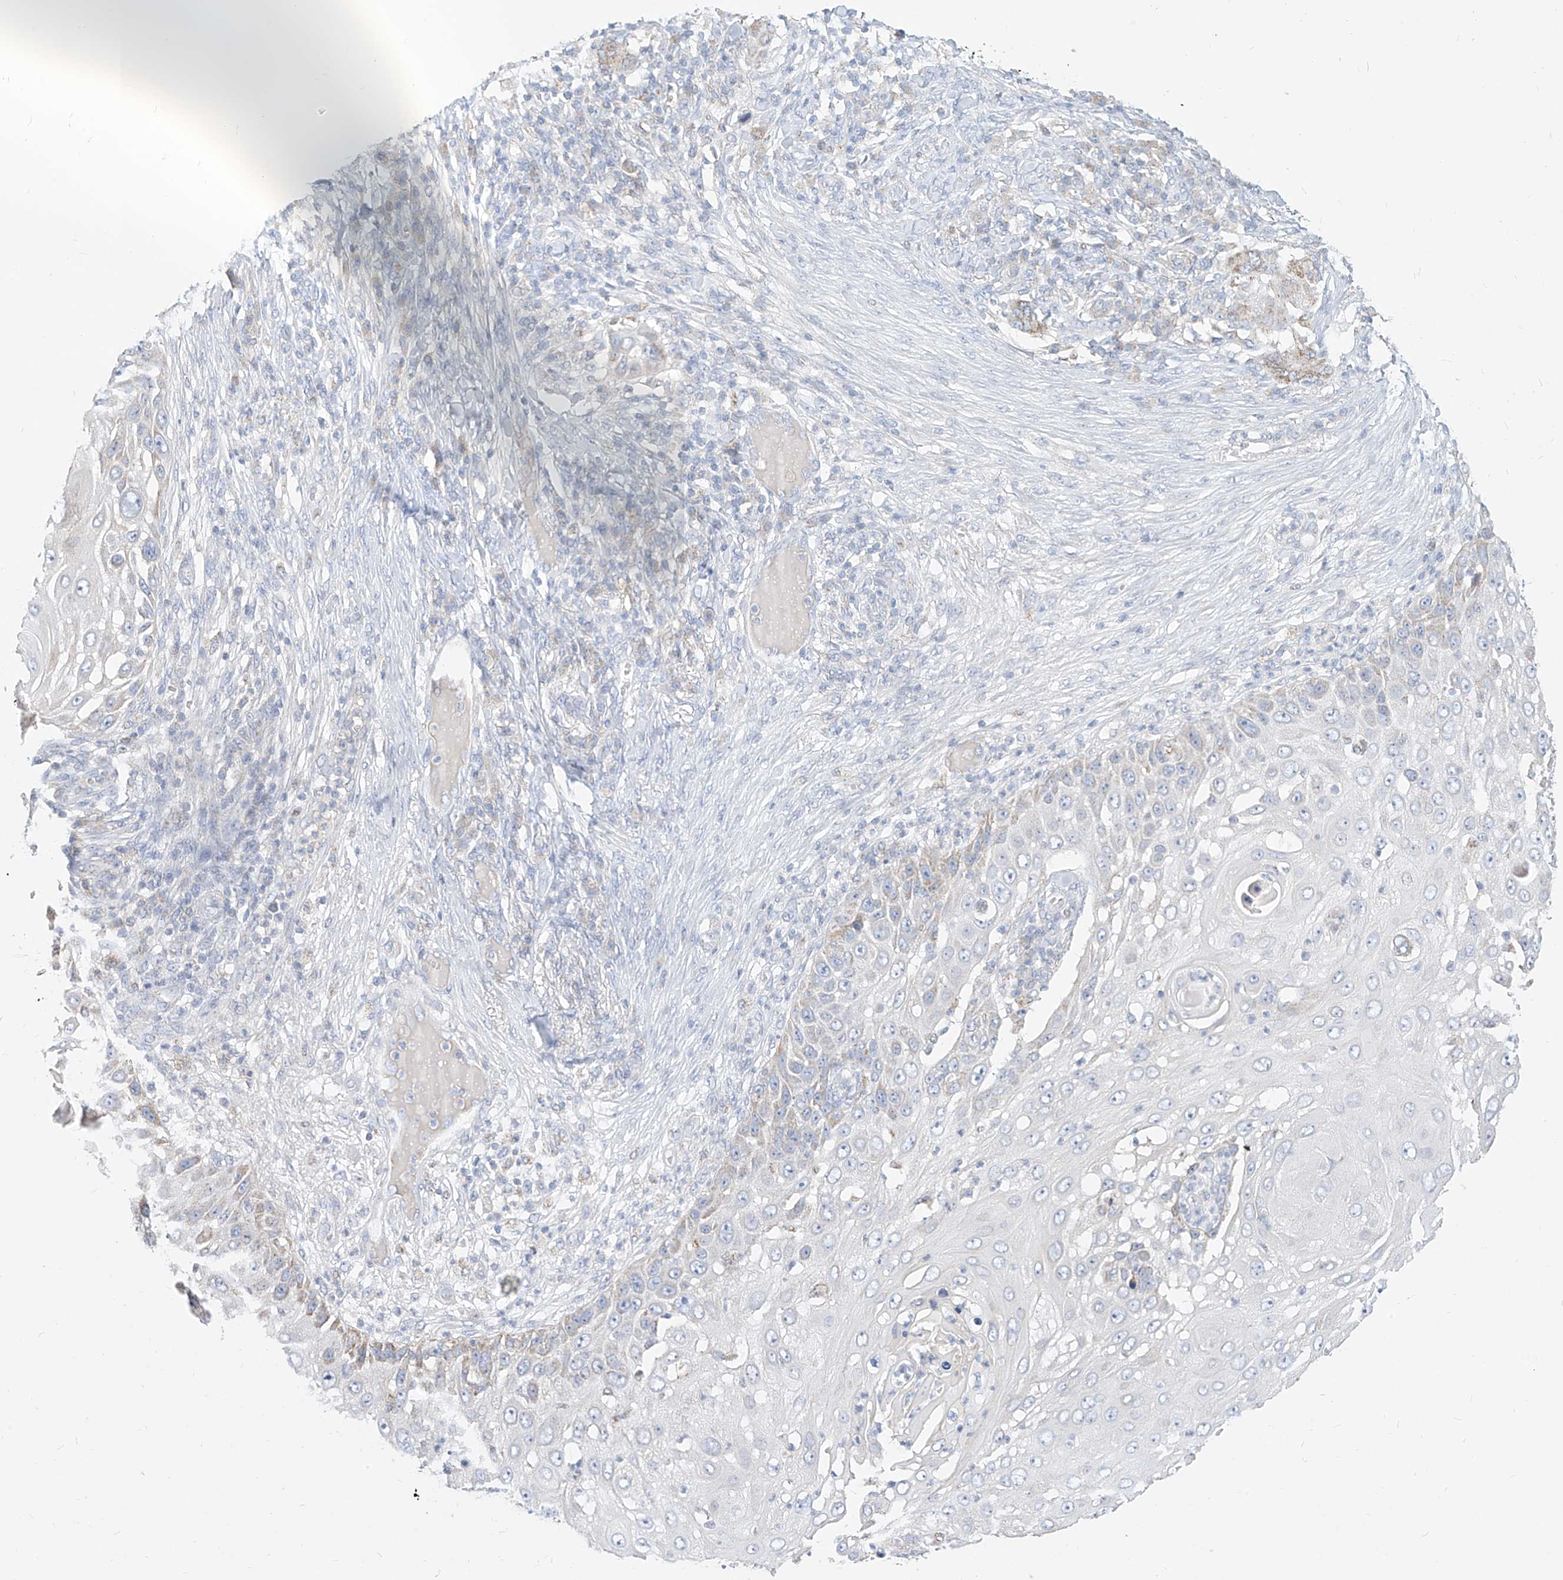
{"staining": {"intensity": "weak", "quantity": "<25%", "location": "cytoplasmic/membranous"}, "tissue": "skin cancer", "cell_type": "Tumor cells", "image_type": "cancer", "snomed": [{"axis": "morphology", "description": "Squamous cell carcinoma, NOS"}, {"axis": "topography", "description": "Skin"}], "caption": "This histopathology image is of squamous cell carcinoma (skin) stained with immunohistochemistry (IHC) to label a protein in brown with the nuclei are counter-stained blue. There is no positivity in tumor cells.", "gene": "RASA2", "patient": {"sex": "female", "age": 44}}